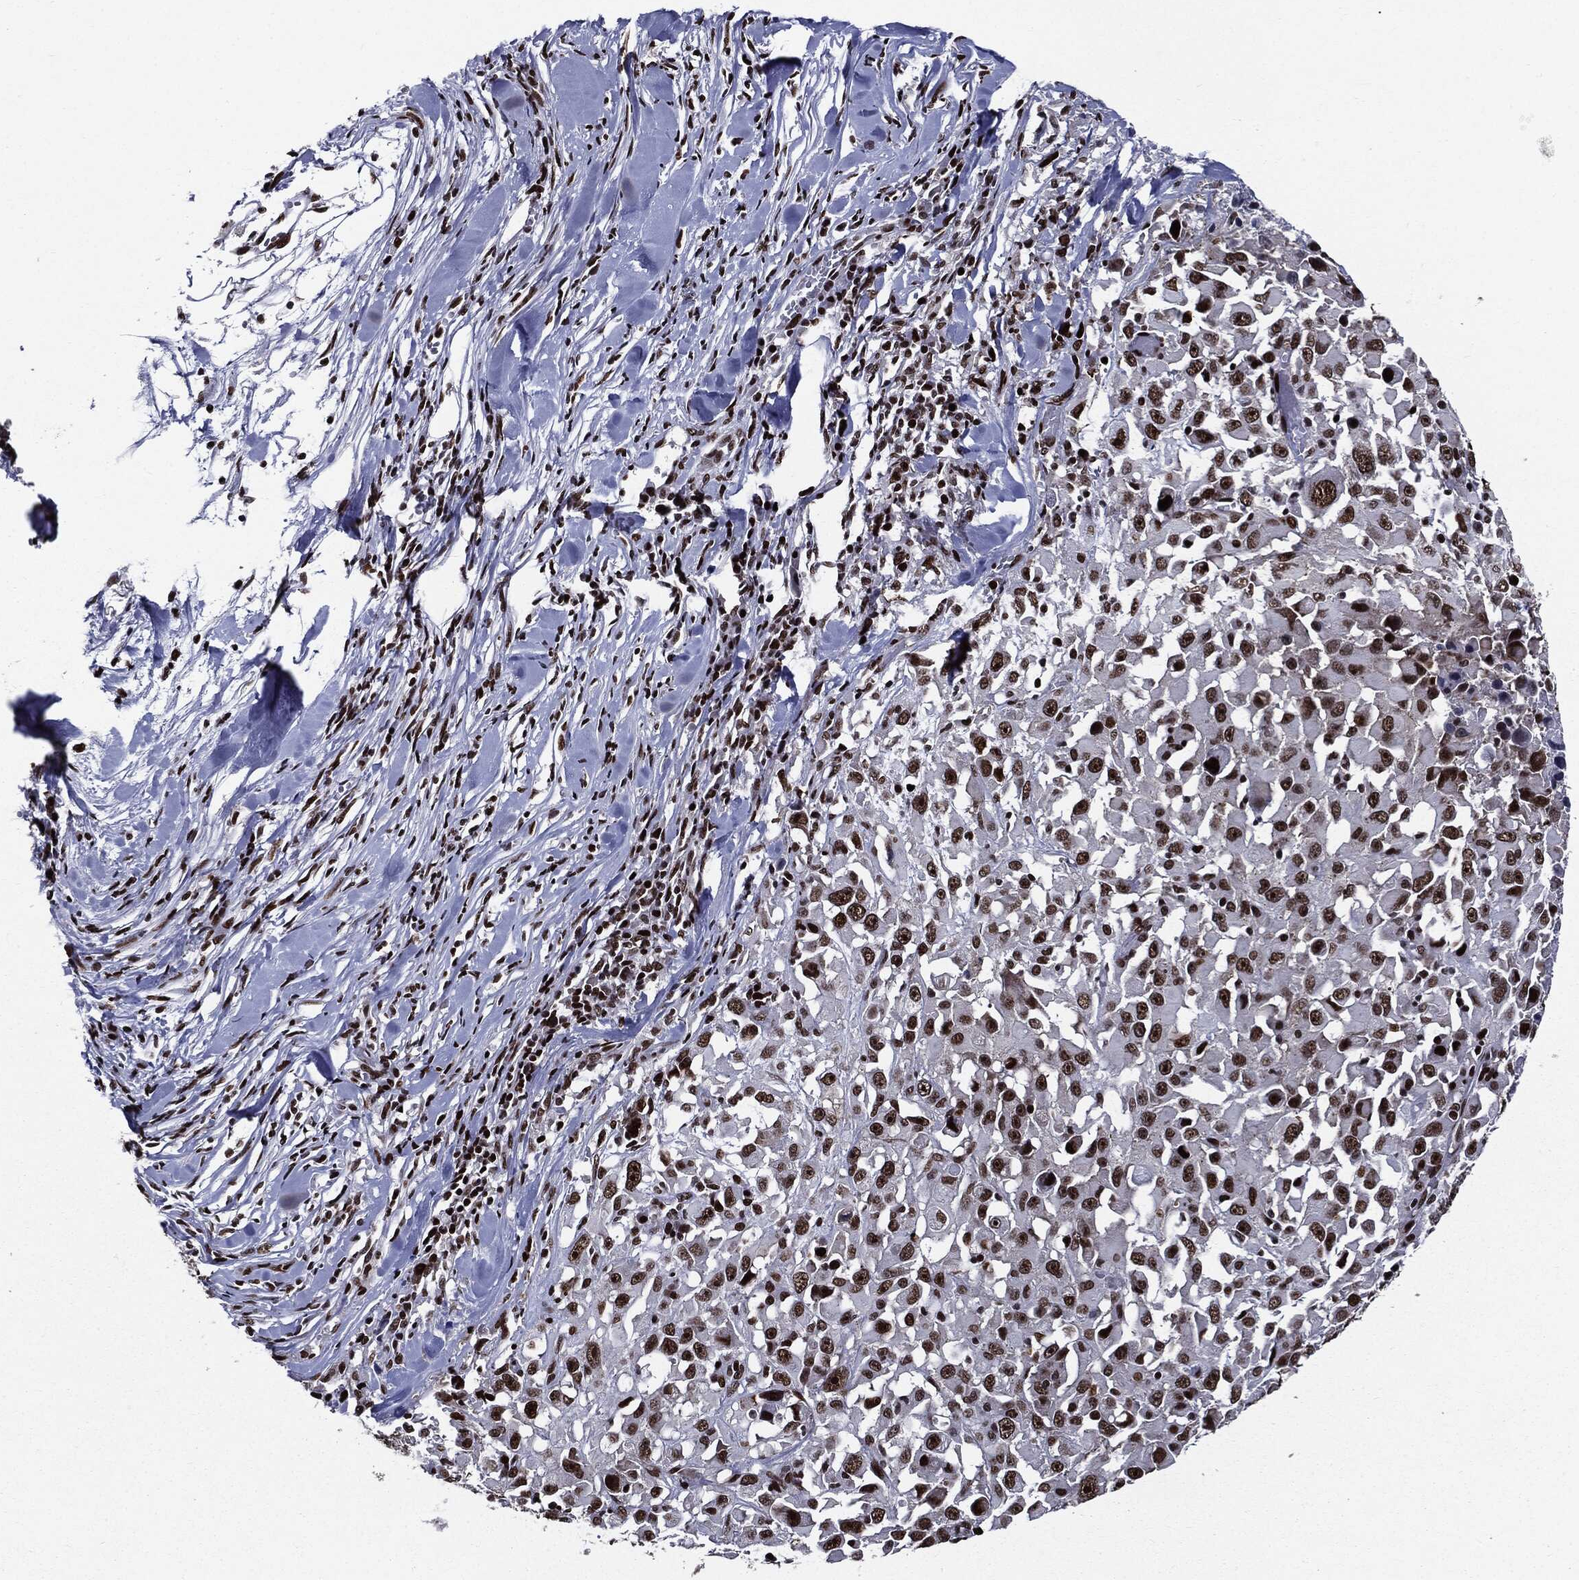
{"staining": {"intensity": "moderate", "quantity": ">75%", "location": "nuclear"}, "tissue": "melanoma", "cell_type": "Tumor cells", "image_type": "cancer", "snomed": [{"axis": "morphology", "description": "Malignant melanoma, Metastatic site"}, {"axis": "topography", "description": "Lymph node"}], "caption": "This is a micrograph of immunohistochemistry (IHC) staining of malignant melanoma (metastatic site), which shows moderate positivity in the nuclear of tumor cells.", "gene": "ZFP91", "patient": {"sex": "male", "age": 50}}